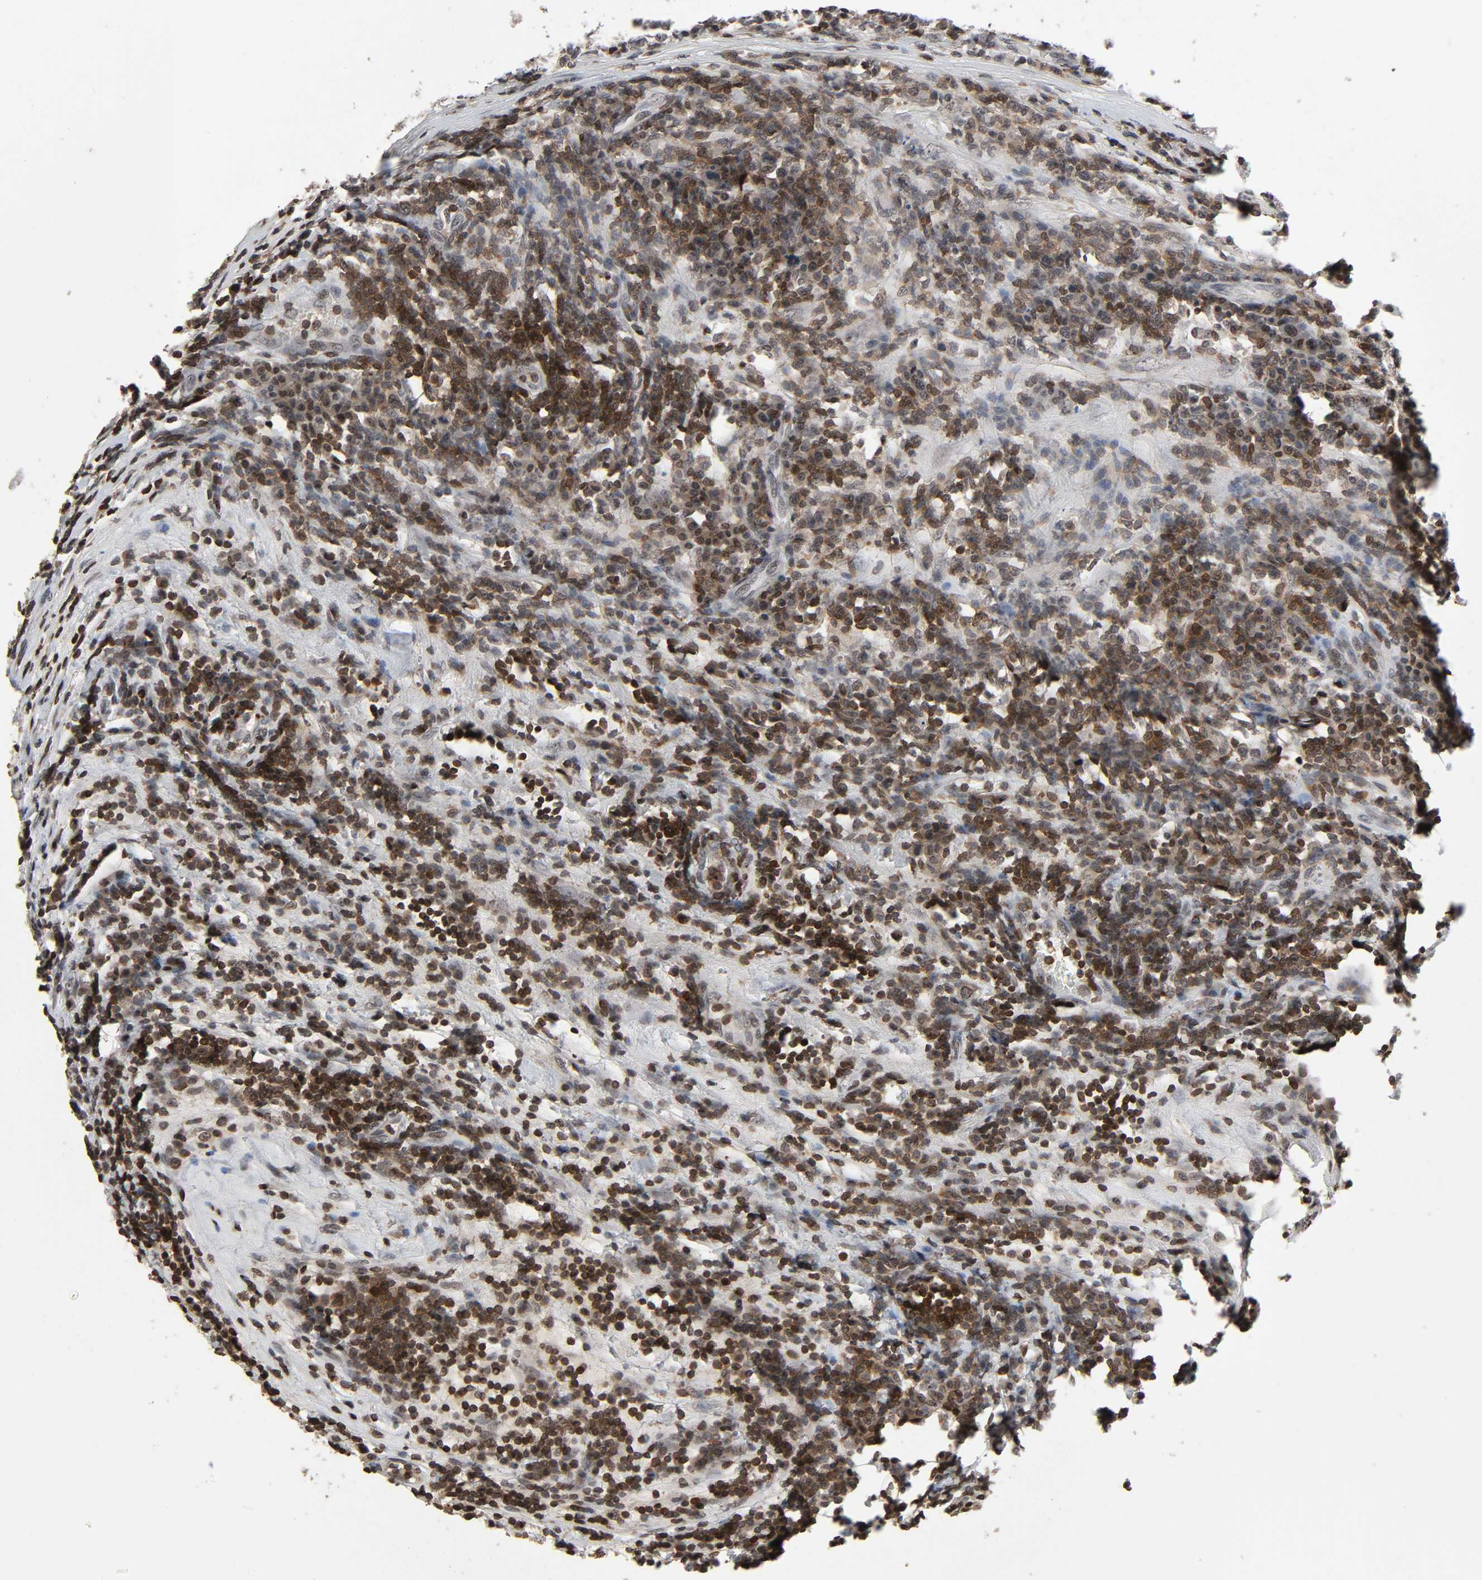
{"staining": {"intensity": "negative", "quantity": "none", "location": "none"}, "tissue": "testis cancer", "cell_type": "Tumor cells", "image_type": "cancer", "snomed": [{"axis": "morphology", "description": "Seminoma, NOS"}, {"axis": "topography", "description": "Testis"}], "caption": "This image is of testis cancer stained with IHC to label a protein in brown with the nuclei are counter-stained blue. There is no staining in tumor cells.", "gene": "STK4", "patient": {"sex": "male", "age": 43}}